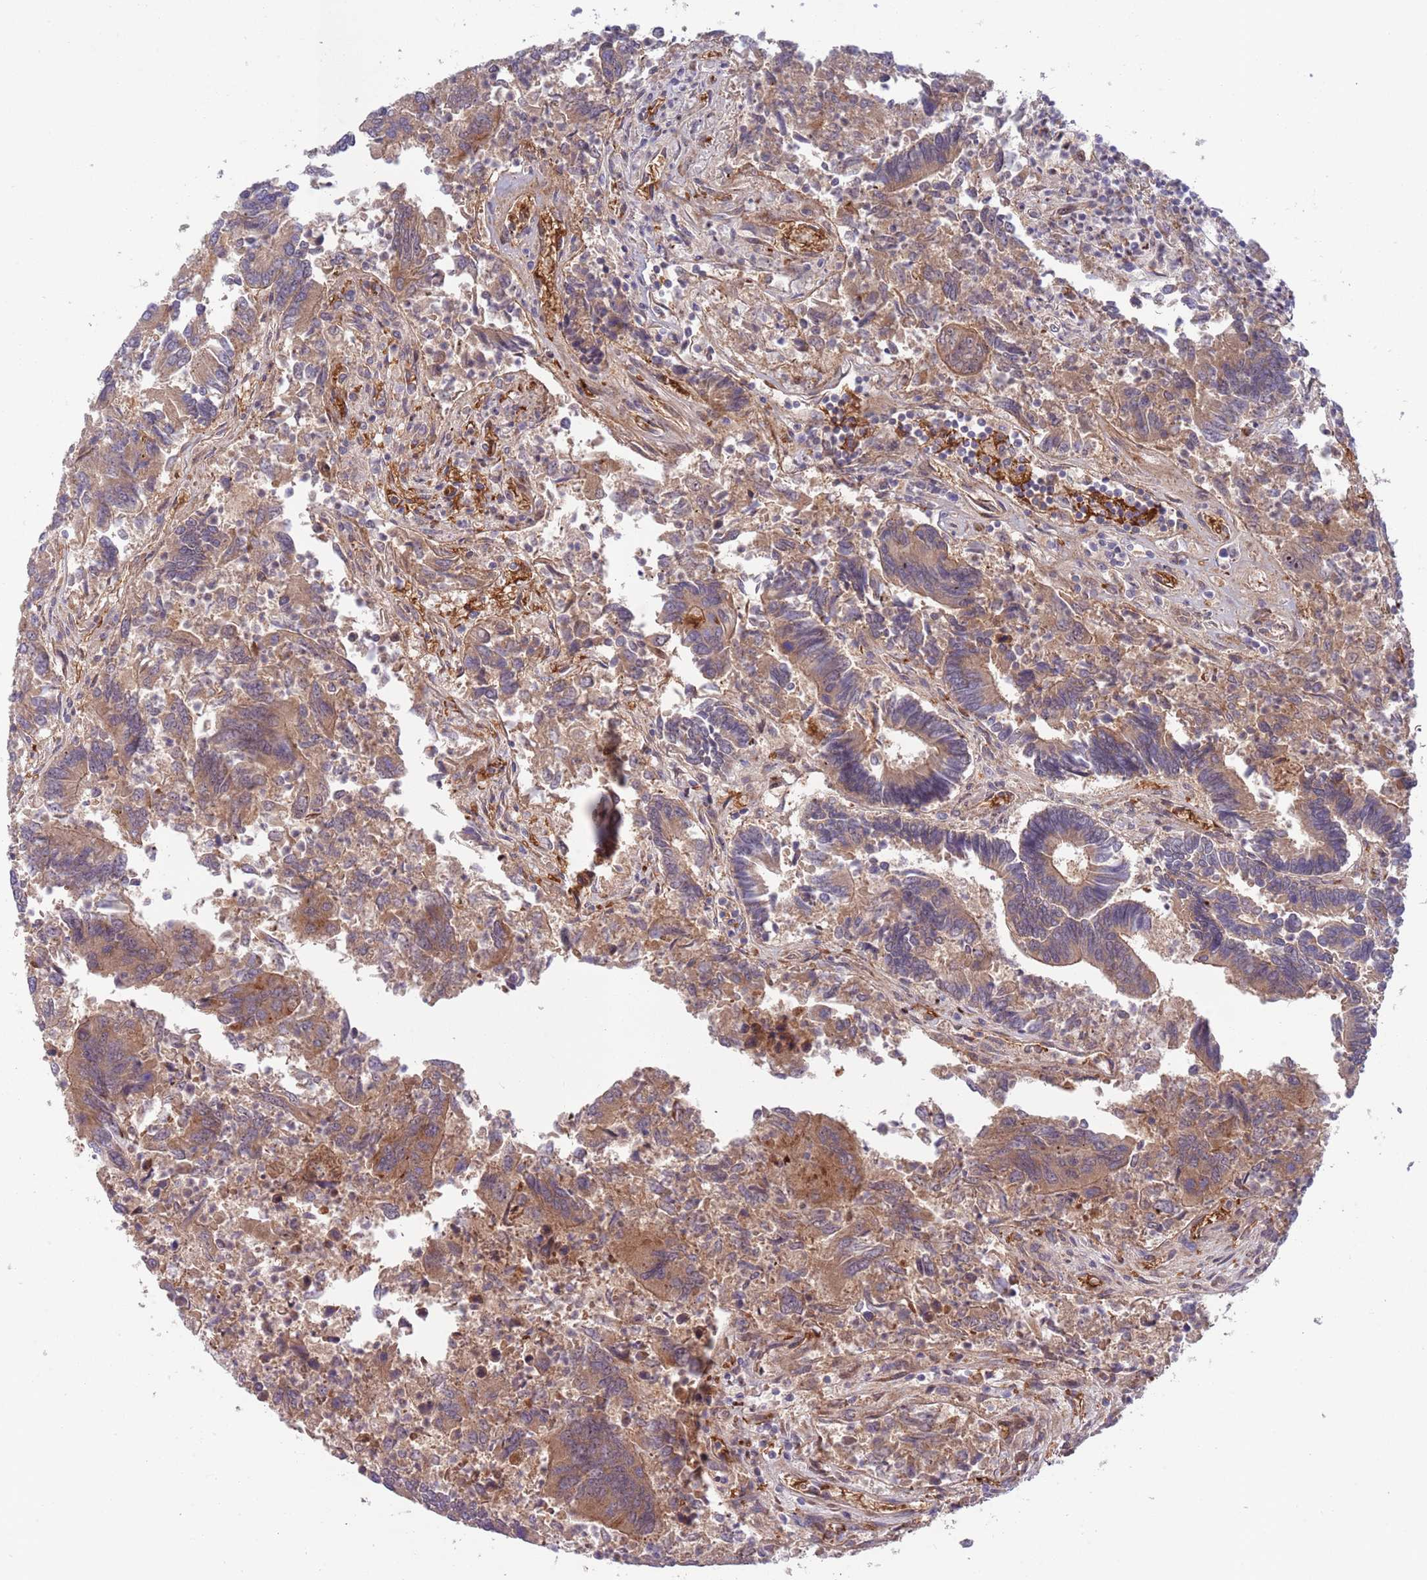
{"staining": {"intensity": "moderate", "quantity": ">75%", "location": "cytoplasmic/membranous"}, "tissue": "colorectal cancer", "cell_type": "Tumor cells", "image_type": "cancer", "snomed": [{"axis": "morphology", "description": "Adenocarcinoma, NOS"}, {"axis": "topography", "description": "Colon"}], "caption": "Tumor cells display medium levels of moderate cytoplasmic/membranous expression in approximately >75% of cells in colorectal adenocarcinoma.", "gene": "NT5DC4", "patient": {"sex": "female", "age": 67}}